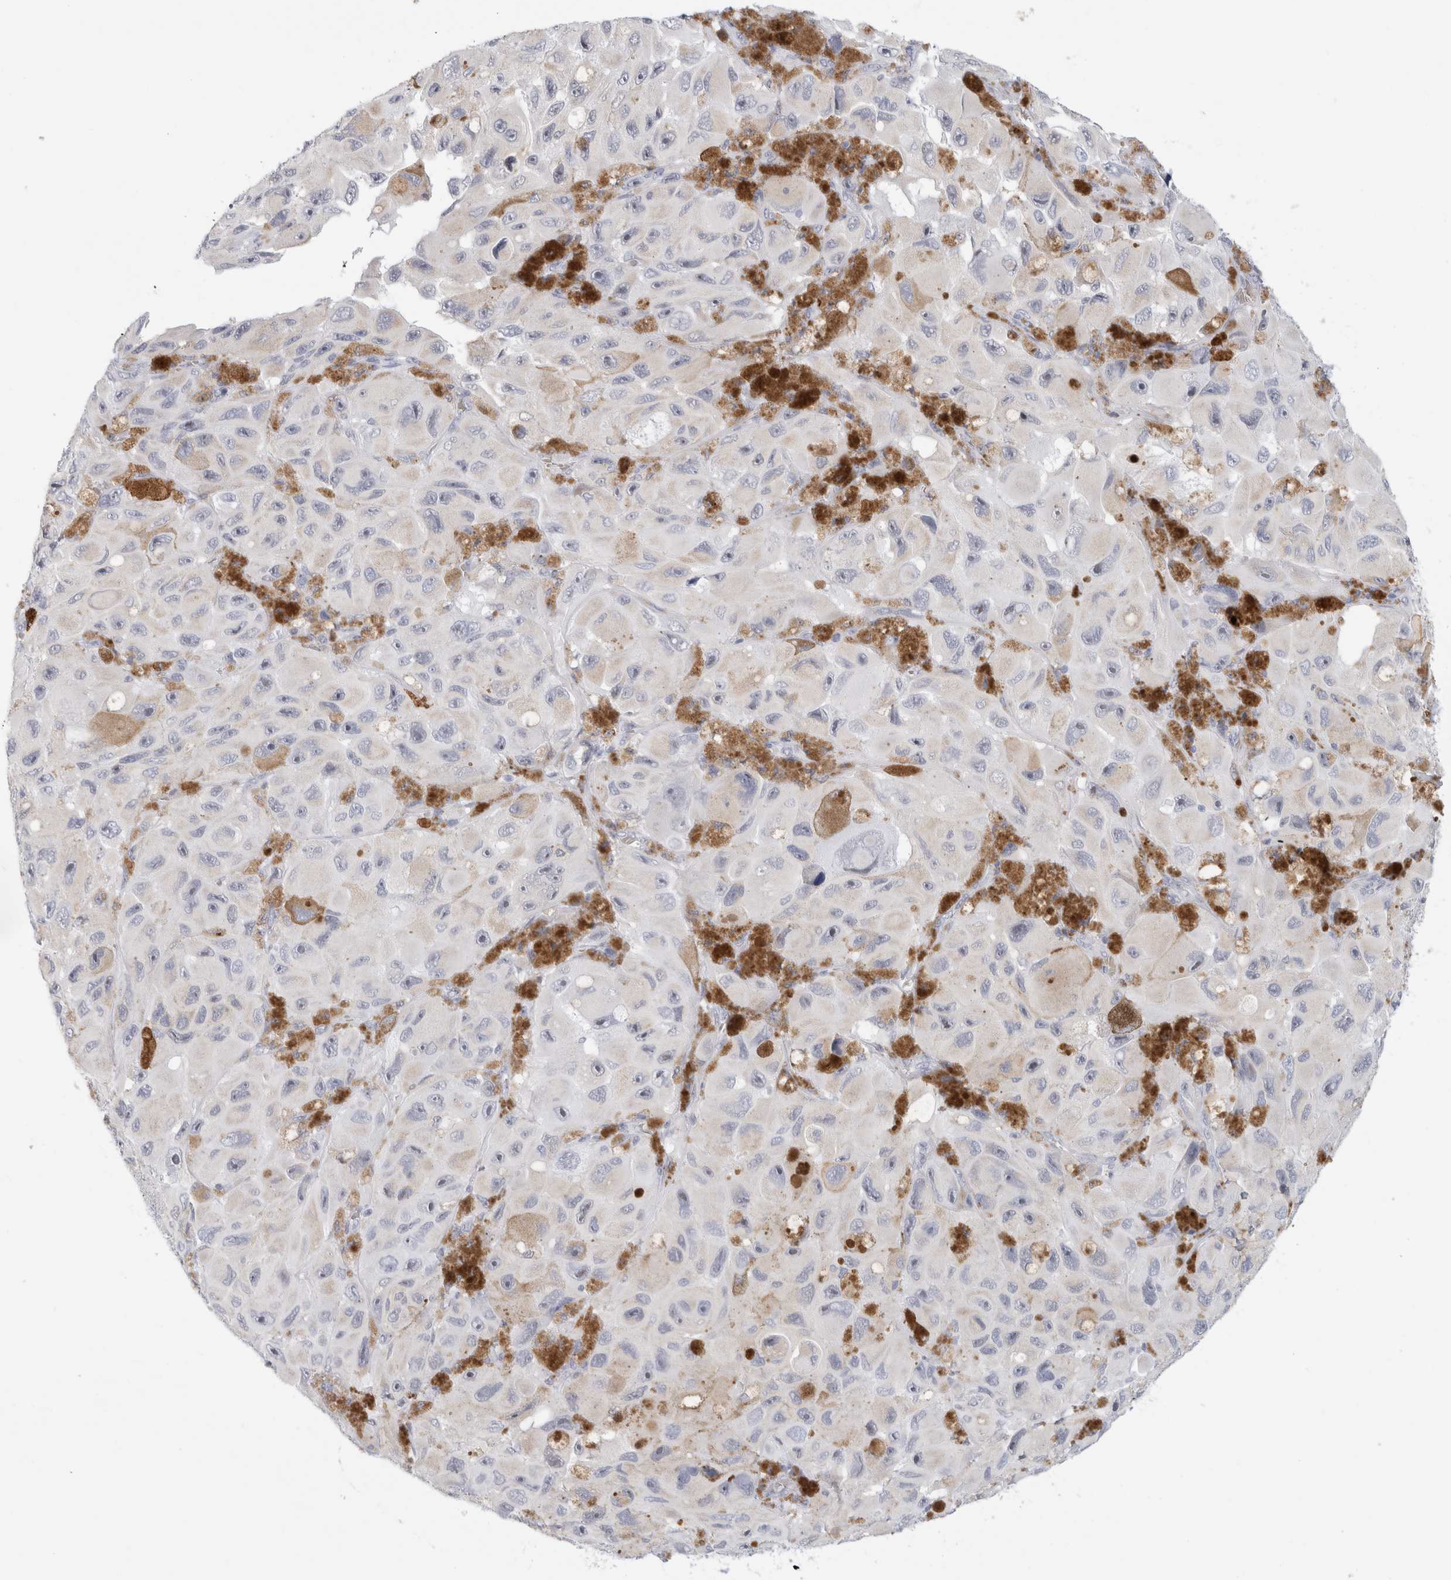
{"staining": {"intensity": "negative", "quantity": "none", "location": "none"}, "tissue": "melanoma", "cell_type": "Tumor cells", "image_type": "cancer", "snomed": [{"axis": "morphology", "description": "Malignant melanoma, NOS"}, {"axis": "topography", "description": "Skin"}], "caption": "Tumor cells are negative for brown protein staining in malignant melanoma. (DAB IHC with hematoxylin counter stain).", "gene": "MUC15", "patient": {"sex": "female", "age": 73}}